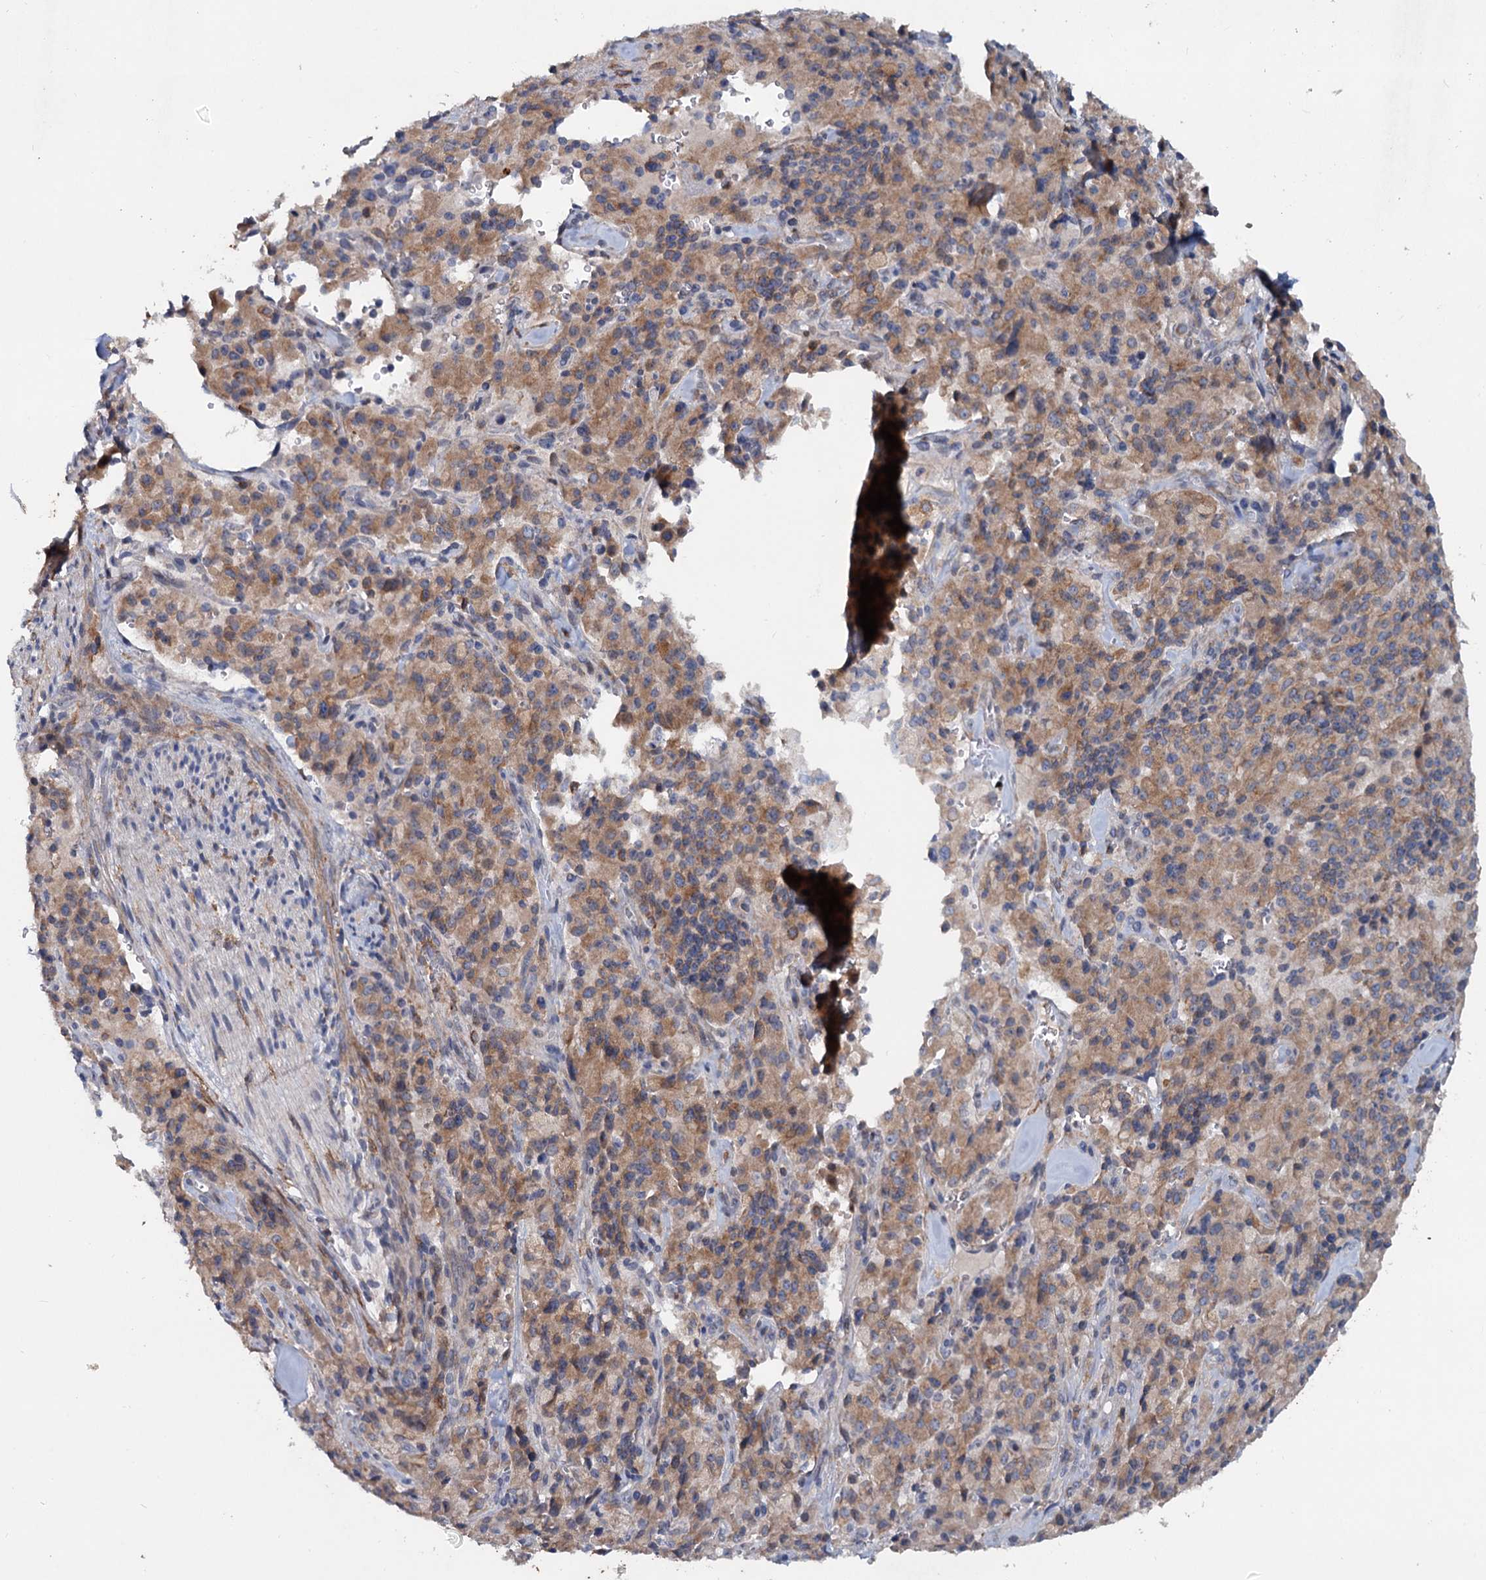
{"staining": {"intensity": "moderate", "quantity": ">75%", "location": "cytoplasmic/membranous"}, "tissue": "pancreatic cancer", "cell_type": "Tumor cells", "image_type": "cancer", "snomed": [{"axis": "morphology", "description": "Adenocarcinoma, NOS"}, {"axis": "topography", "description": "Pancreas"}], "caption": "Tumor cells reveal medium levels of moderate cytoplasmic/membranous expression in about >75% of cells in human pancreatic cancer (adenocarcinoma).", "gene": "LRCH4", "patient": {"sex": "male", "age": 65}}